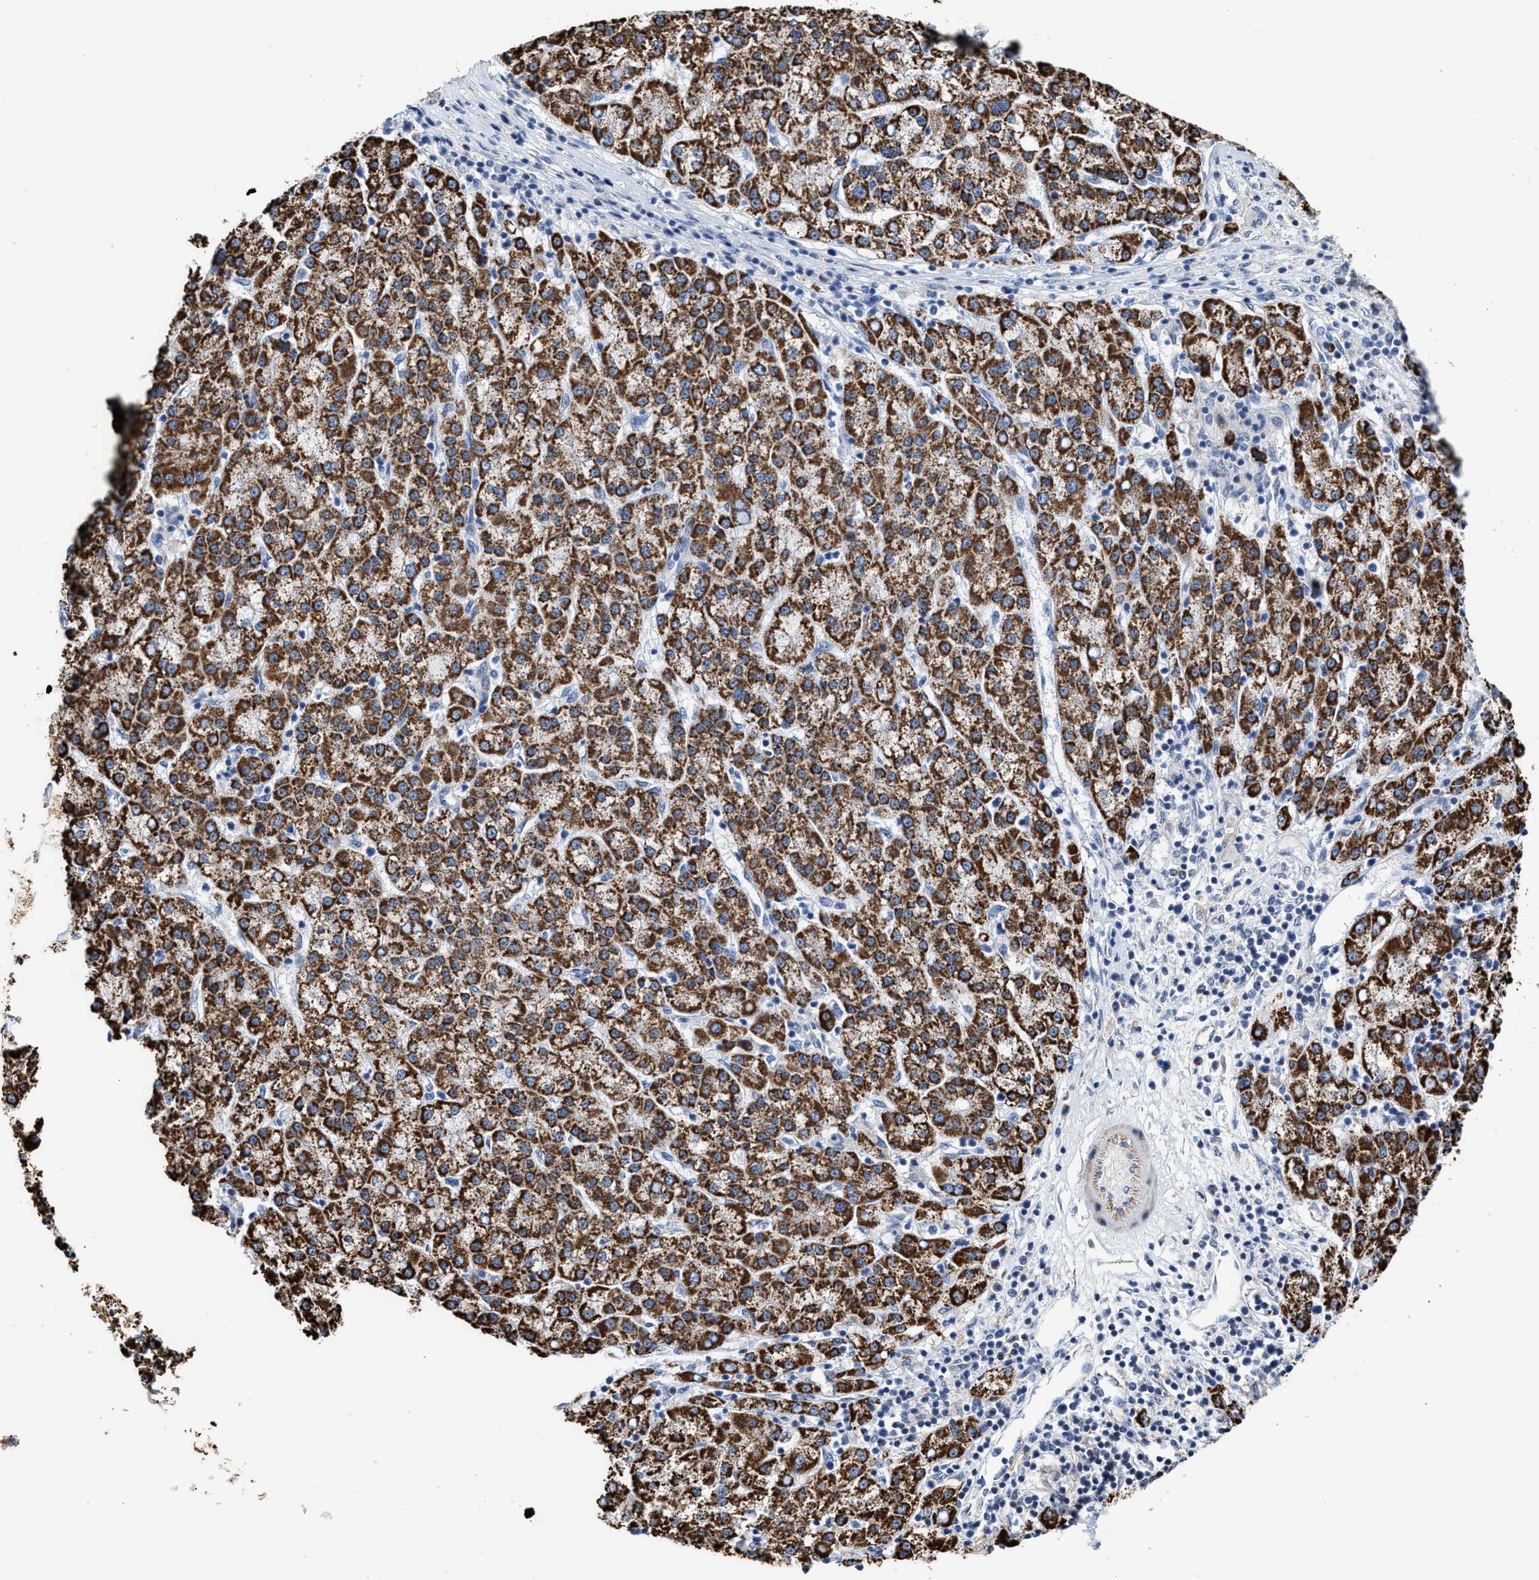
{"staining": {"intensity": "strong", "quantity": ">75%", "location": "cytoplasmic/membranous"}, "tissue": "liver cancer", "cell_type": "Tumor cells", "image_type": "cancer", "snomed": [{"axis": "morphology", "description": "Carcinoma, Hepatocellular, NOS"}, {"axis": "topography", "description": "Liver"}], "caption": "Strong cytoplasmic/membranous positivity is present in approximately >75% of tumor cells in hepatocellular carcinoma (liver).", "gene": "JAG1", "patient": {"sex": "female", "age": 58}}